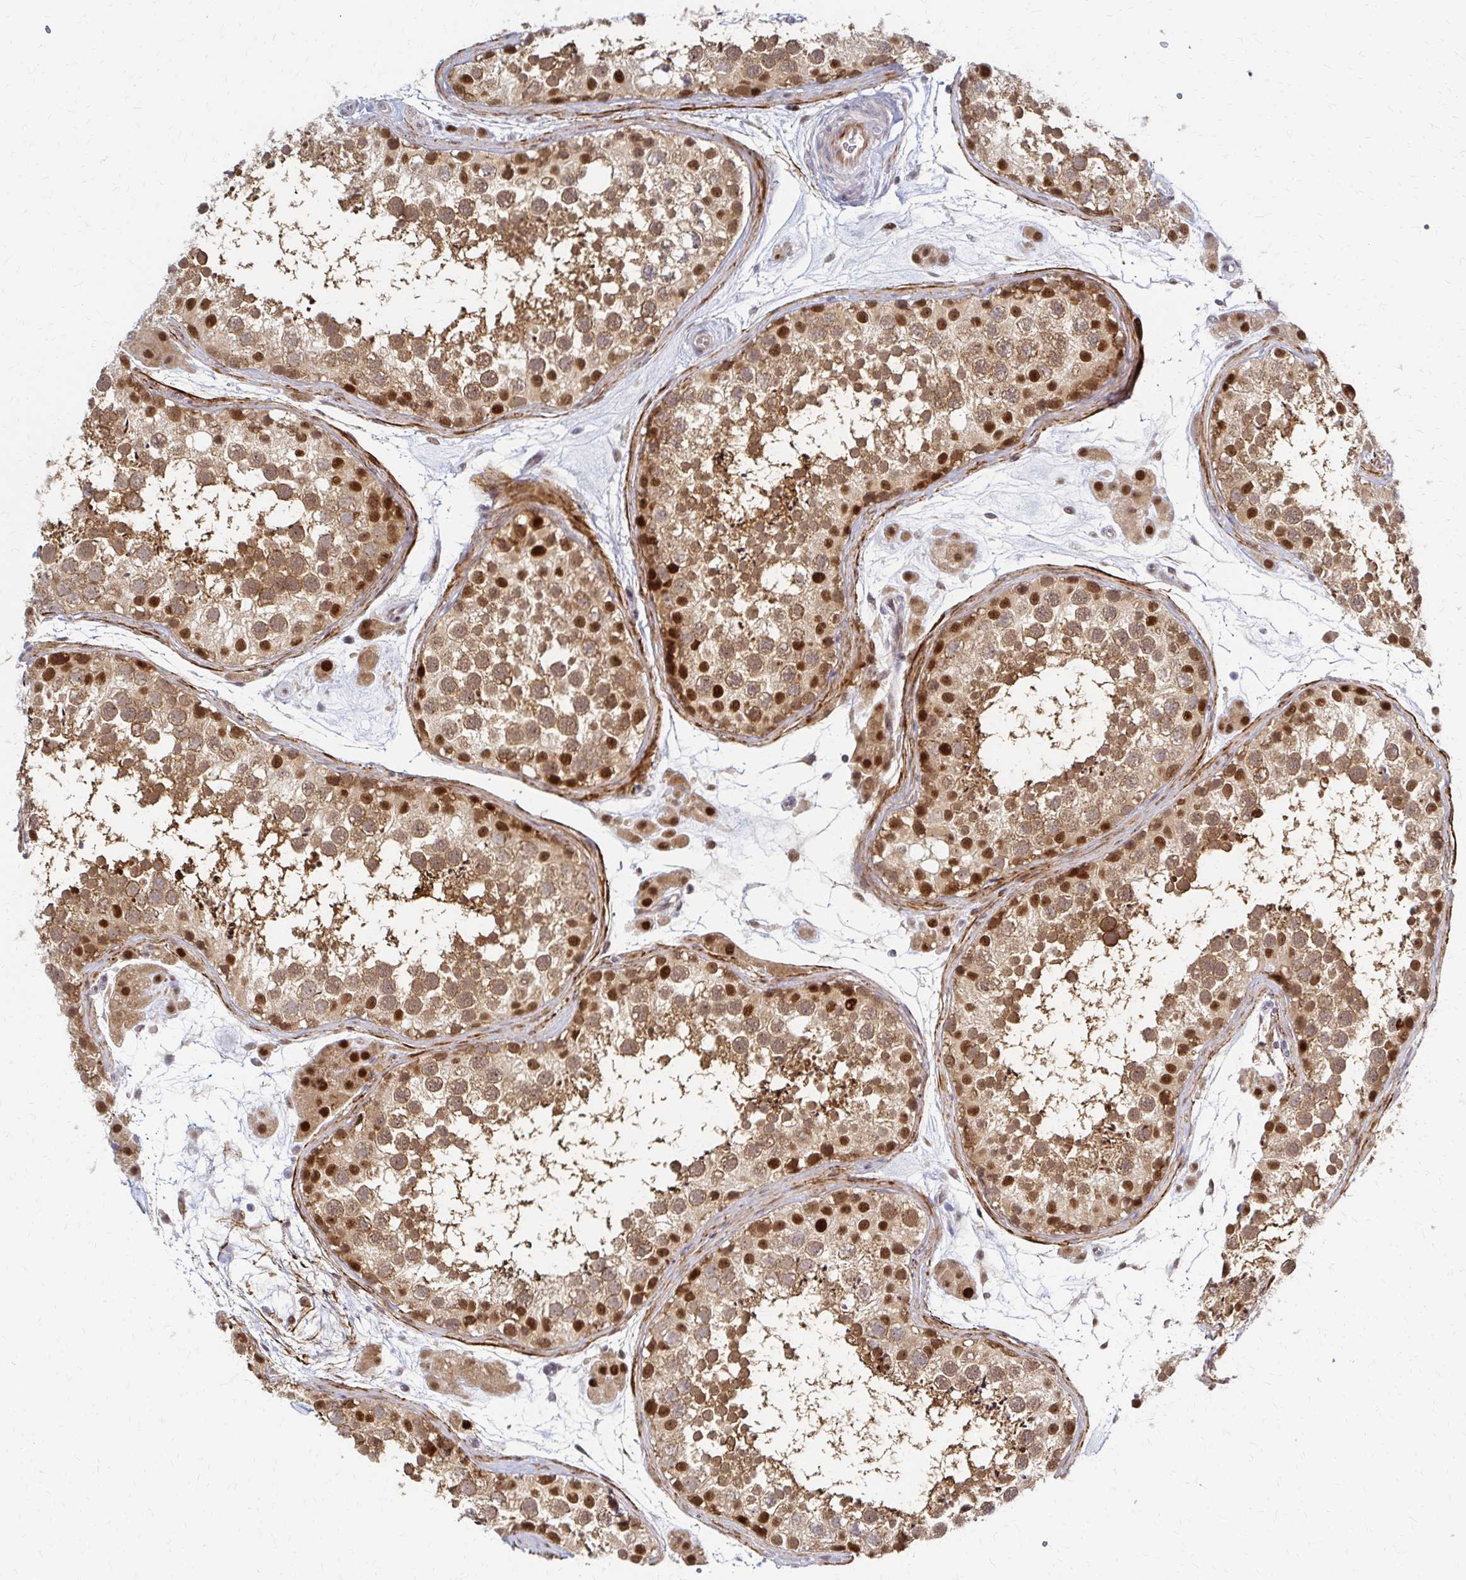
{"staining": {"intensity": "strong", "quantity": ">75%", "location": "cytoplasmic/membranous,nuclear"}, "tissue": "testis", "cell_type": "Cells in seminiferous ducts", "image_type": "normal", "snomed": [{"axis": "morphology", "description": "Normal tissue, NOS"}, {"axis": "topography", "description": "Testis"}], "caption": "This photomicrograph shows IHC staining of unremarkable human testis, with high strong cytoplasmic/membranous,nuclear expression in about >75% of cells in seminiferous ducts.", "gene": "PSMD7", "patient": {"sex": "male", "age": 41}}